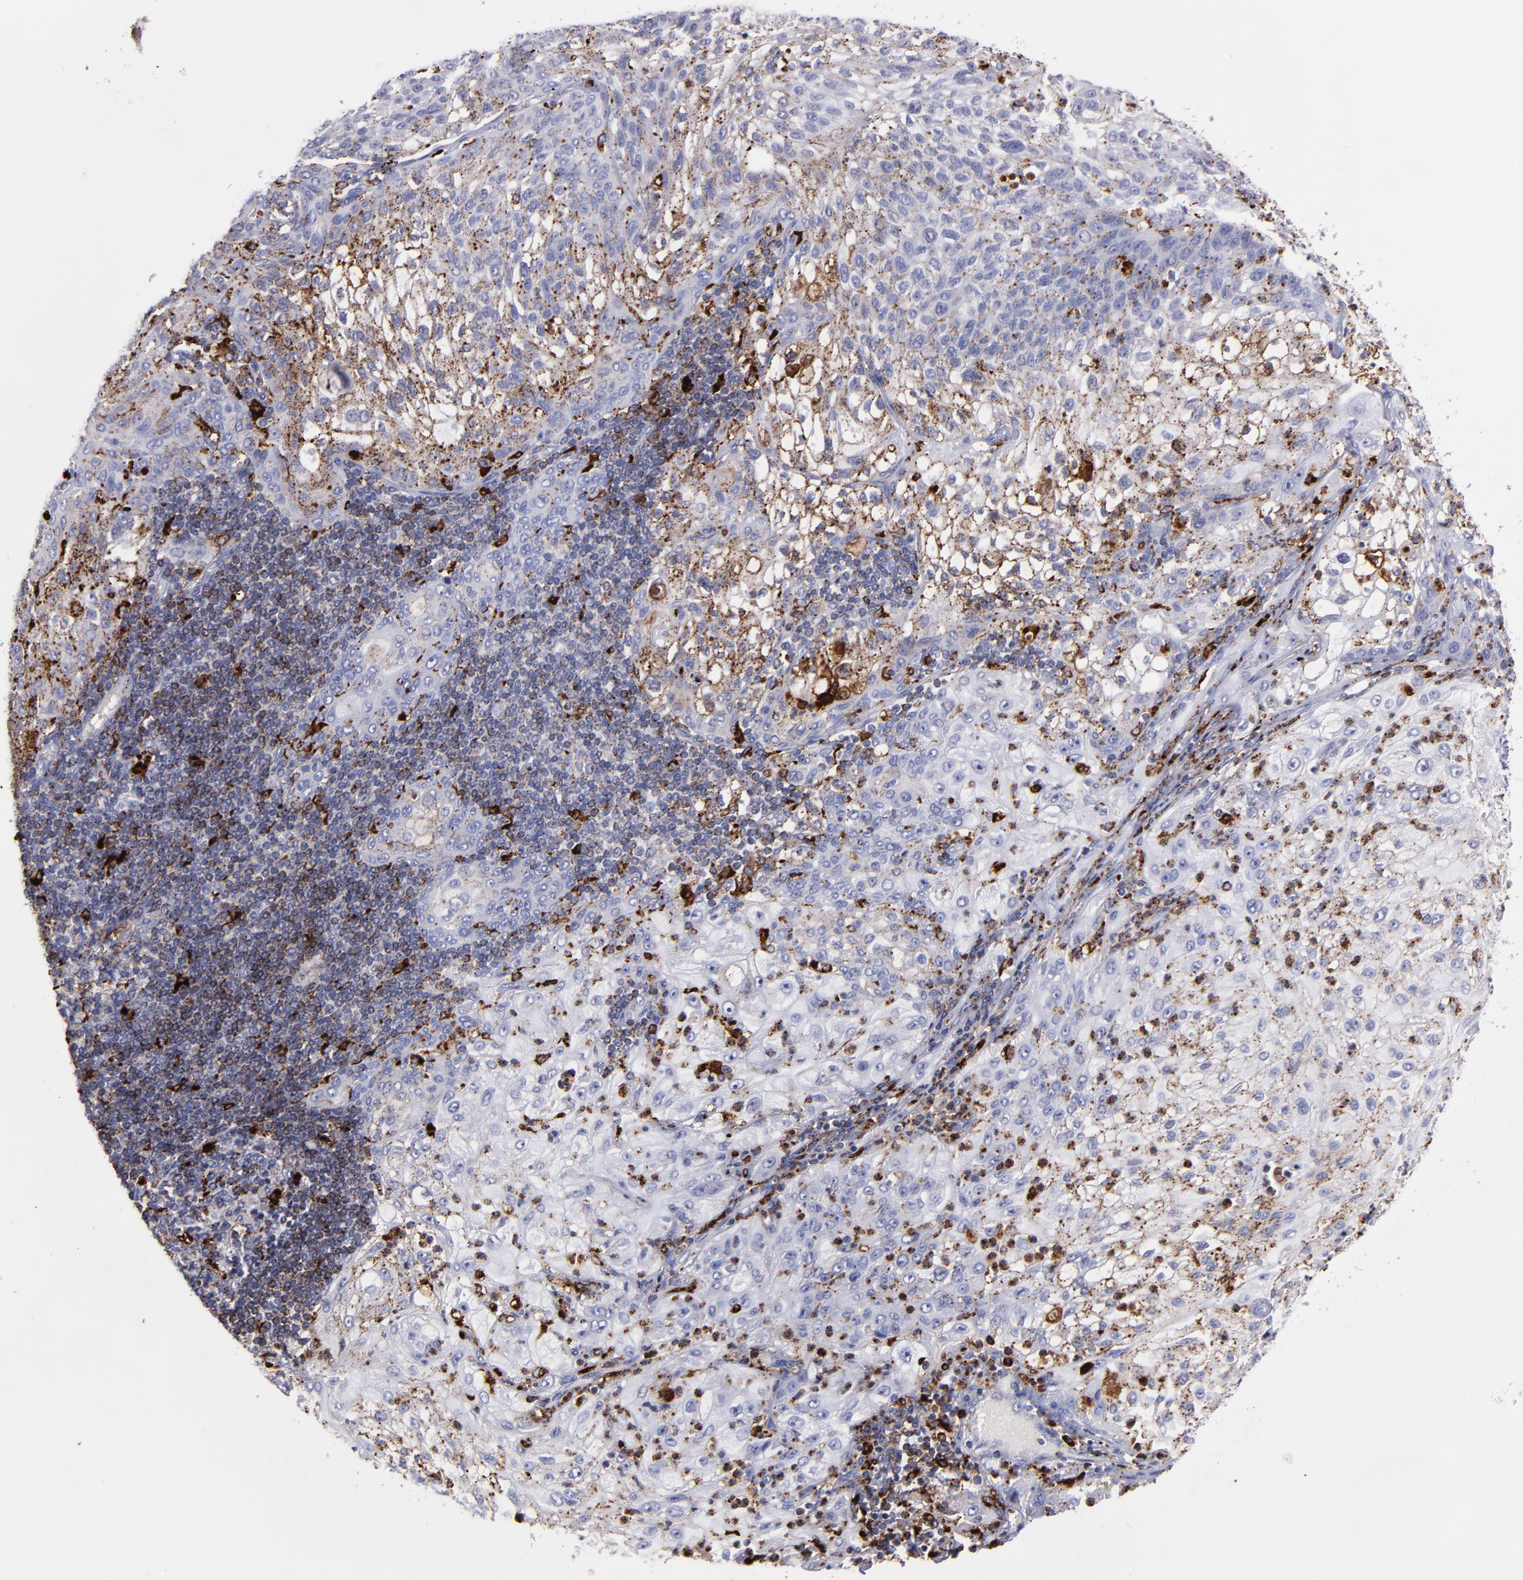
{"staining": {"intensity": "moderate", "quantity": "25%-75%", "location": "cytoplasmic/membranous"}, "tissue": "lung cancer", "cell_type": "Tumor cells", "image_type": "cancer", "snomed": [{"axis": "morphology", "description": "Inflammation, NOS"}, {"axis": "morphology", "description": "Squamous cell carcinoma, NOS"}, {"axis": "topography", "description": "Lymph node"}, {"axis": "topography", "description": "Soft tissue"}, {"axis": "topography", "description": "Lung"}], "caption": "About 25%-75% of tumor cells in squamous cell carcinoma (lung) exhibit moderate cytoplasmic/membranous protein expression as visualized by brown immunohistochemical staining.", "gene": "CTSS", "patient": {"sex": "male", "age": 66}}